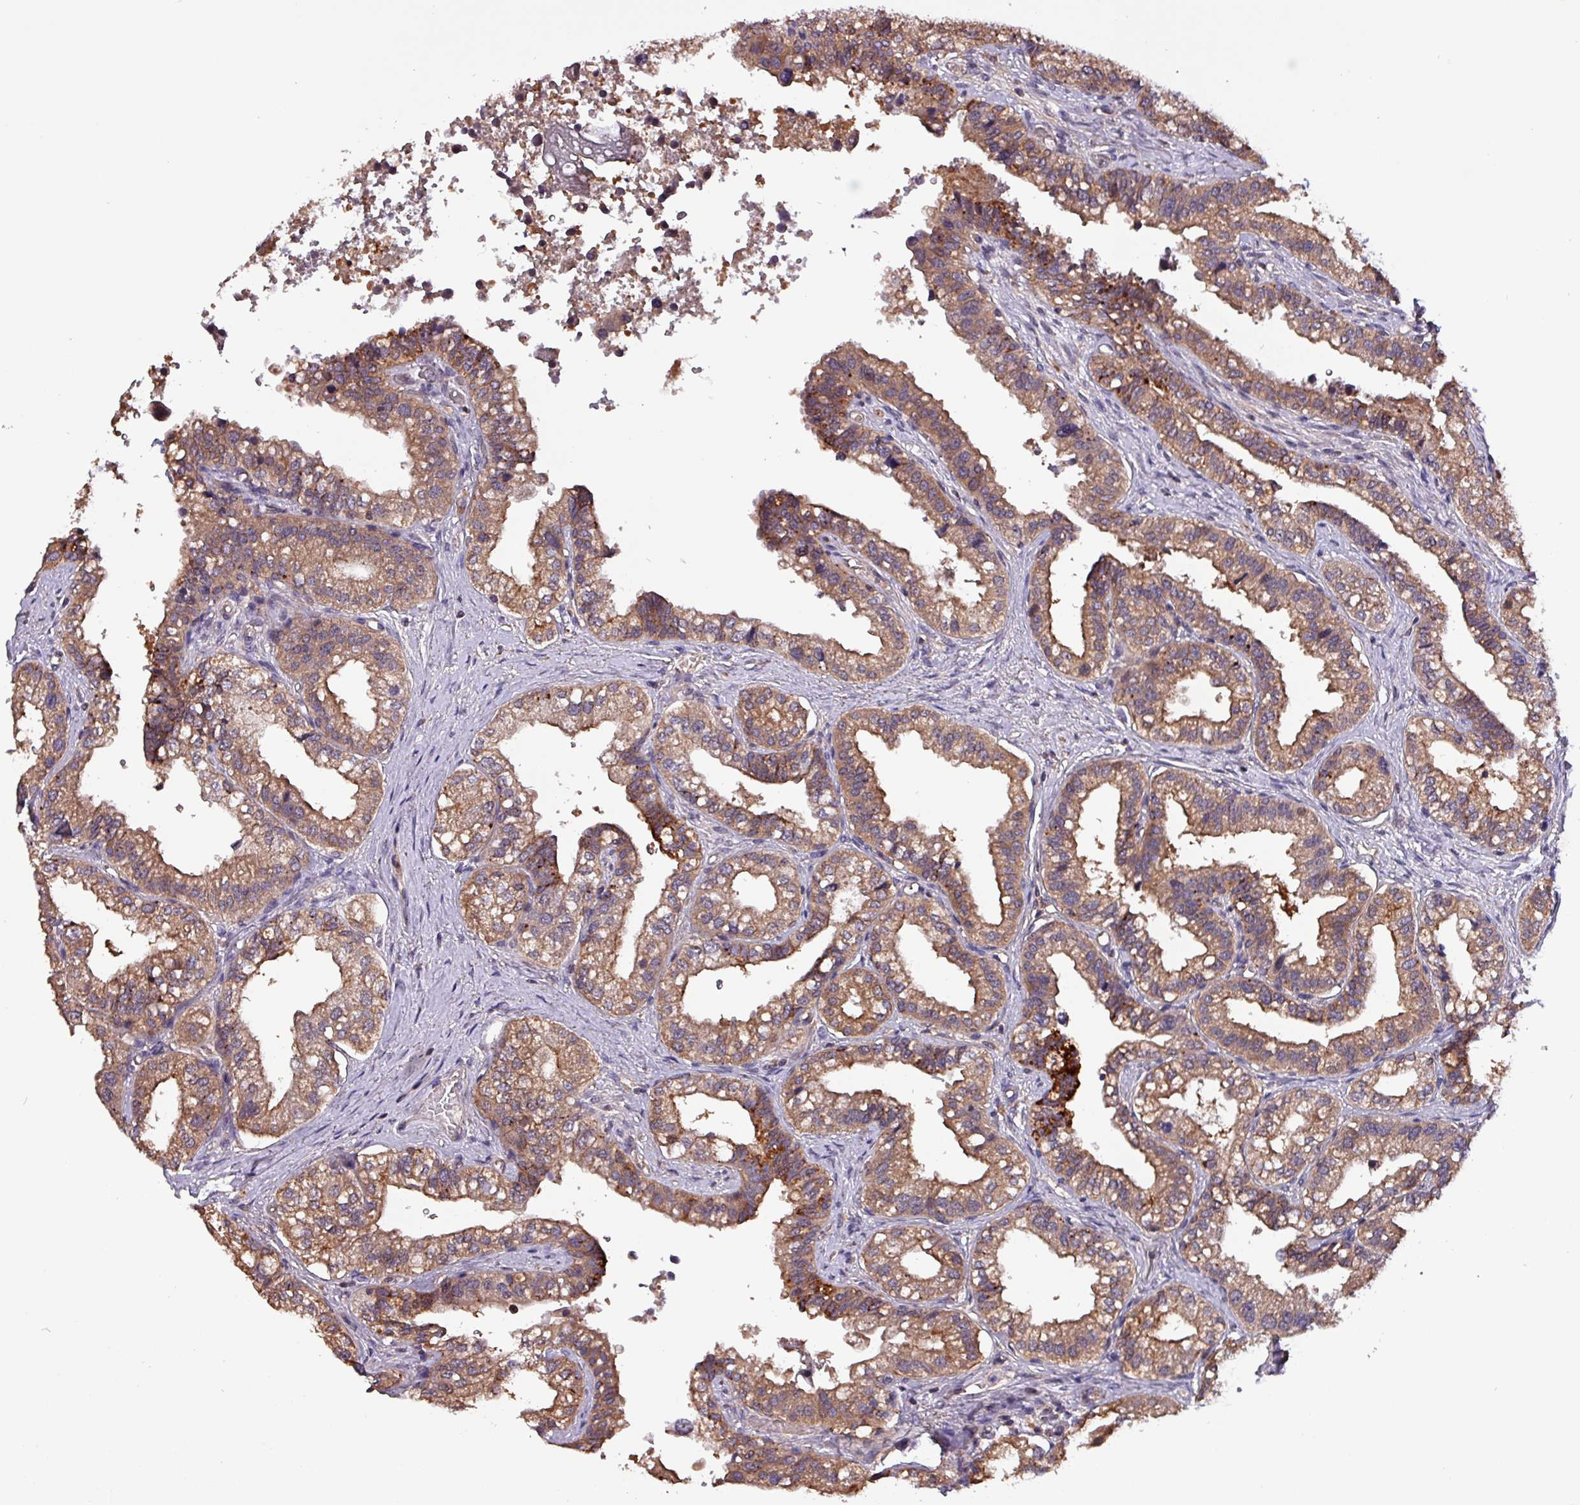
{"staining": {"intensity": "moderate", "quantity": ">75%", "location": "cytoplasmic/membranous"}, "tissue": "seminal vesicle", "cell_type": "Glandular cells", "image_type": "normal", "snomed": [{"axis": "morphology", "description": "Normal tissue, NOS"}, {"axis": "topography", "description": "Seminal veicle"}, {"axis": "topography", "description": "Peripheral nerve tissue"}], "caption": "Human seminal vesicle stained for a protein (brown) shows moderate cytoplasmic/membranous positive expression in approximately >75% of glandular cells.", "gene": "PAFAH1B2", "patient": {"sex": "male", "age": 60}}